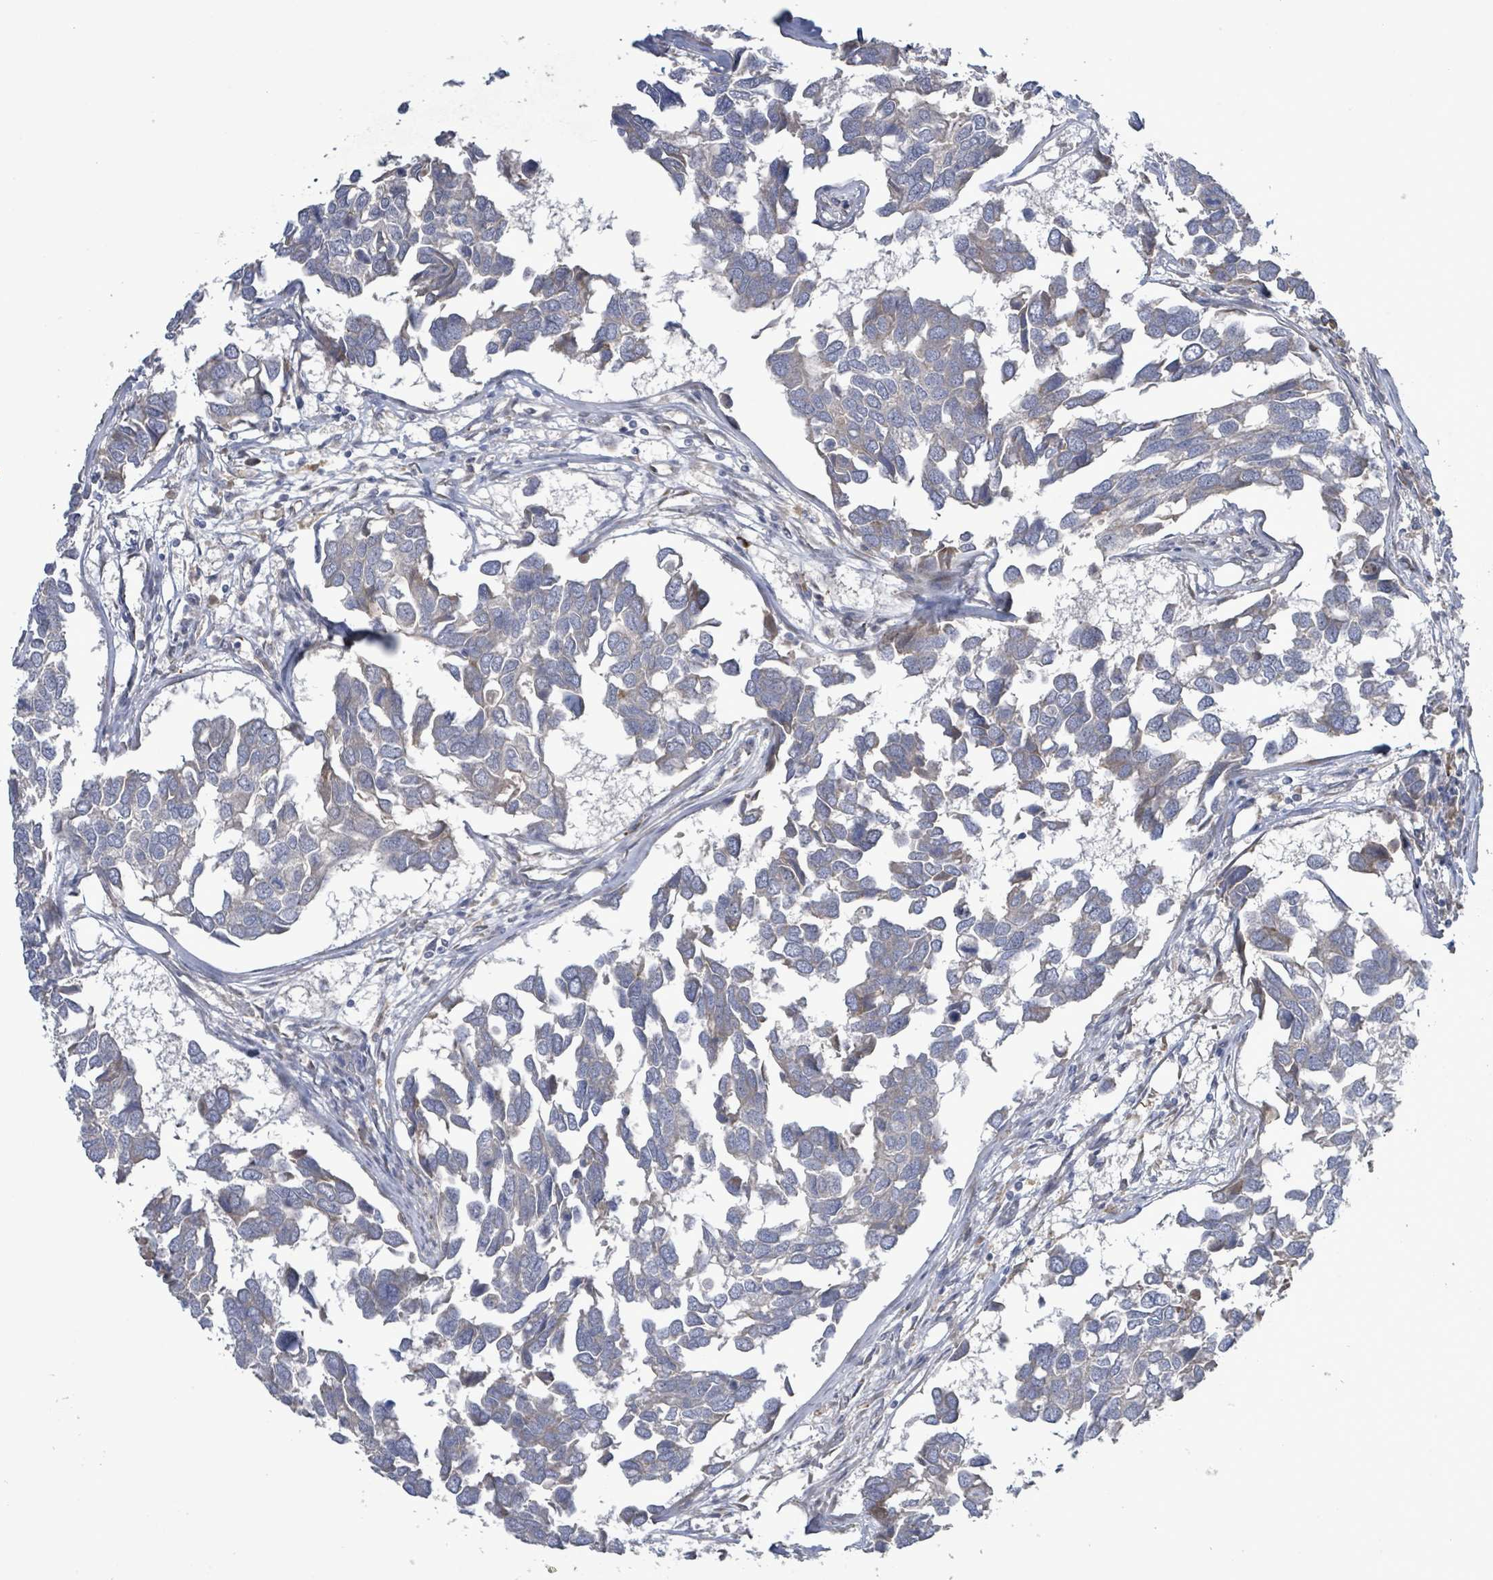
{"staining": {"intensity": "weak", "quantity": "<25%", "location": "cytoplasmic/membranous"}, "tissue": "breast cancer", "cell_type": "Tumor cells", "image_type": "cancer", "snomed": [{"axis": "morphology", "description": "Duct carcinoma"}, {"axis": "topography", "description": "Breast"}], "caption": "Immunohistochemical staining of infiltrating ductal carcinoma (breast) reveals no significant staining in tumor cells. Nuclei are stained in blue.", "gene": "SLIT3", "patient": {"sex": "female", "age": 83}}